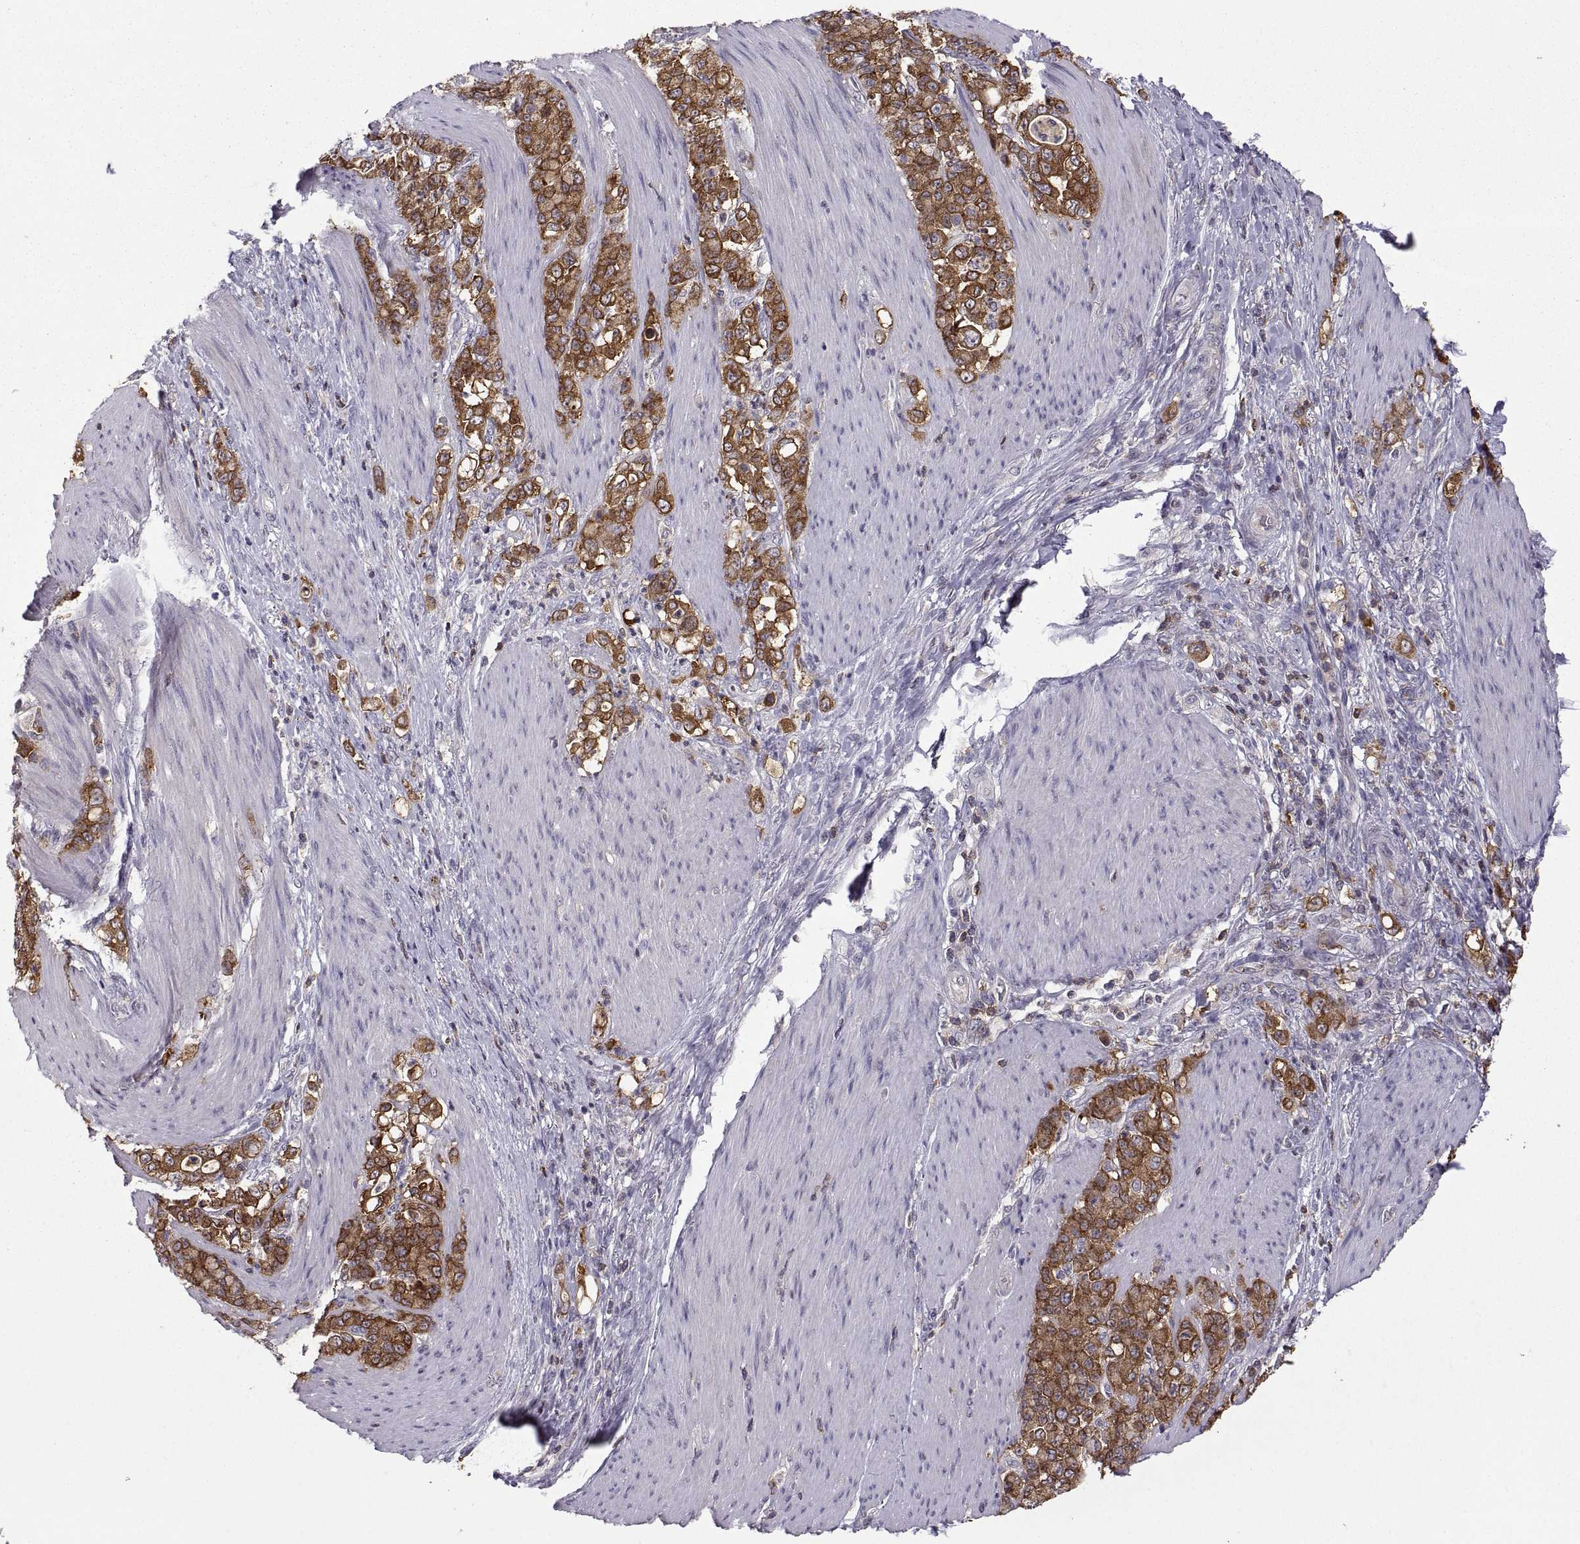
{"staining": {"intensity": "strong", "quantity": ">75%", "location": "cytoplasmic/membranous"}, "tissue": "stomach cancer", "cell_type": "Tumor cells", "image_type": "cancer", "snomed": [{"axis": "morphology", "description": "Adenocarcinoma, NOS"}, {"axis": "topography", "description": "Stomach"}], "caption": "IHC of human stomach cancer (adenocarcinoma) shows high levels of strong cytoplasmic/membranous expression in about >75% of tumor cells.", "gene": "EZR", "patient": {"sex": "female", "age": 79}}